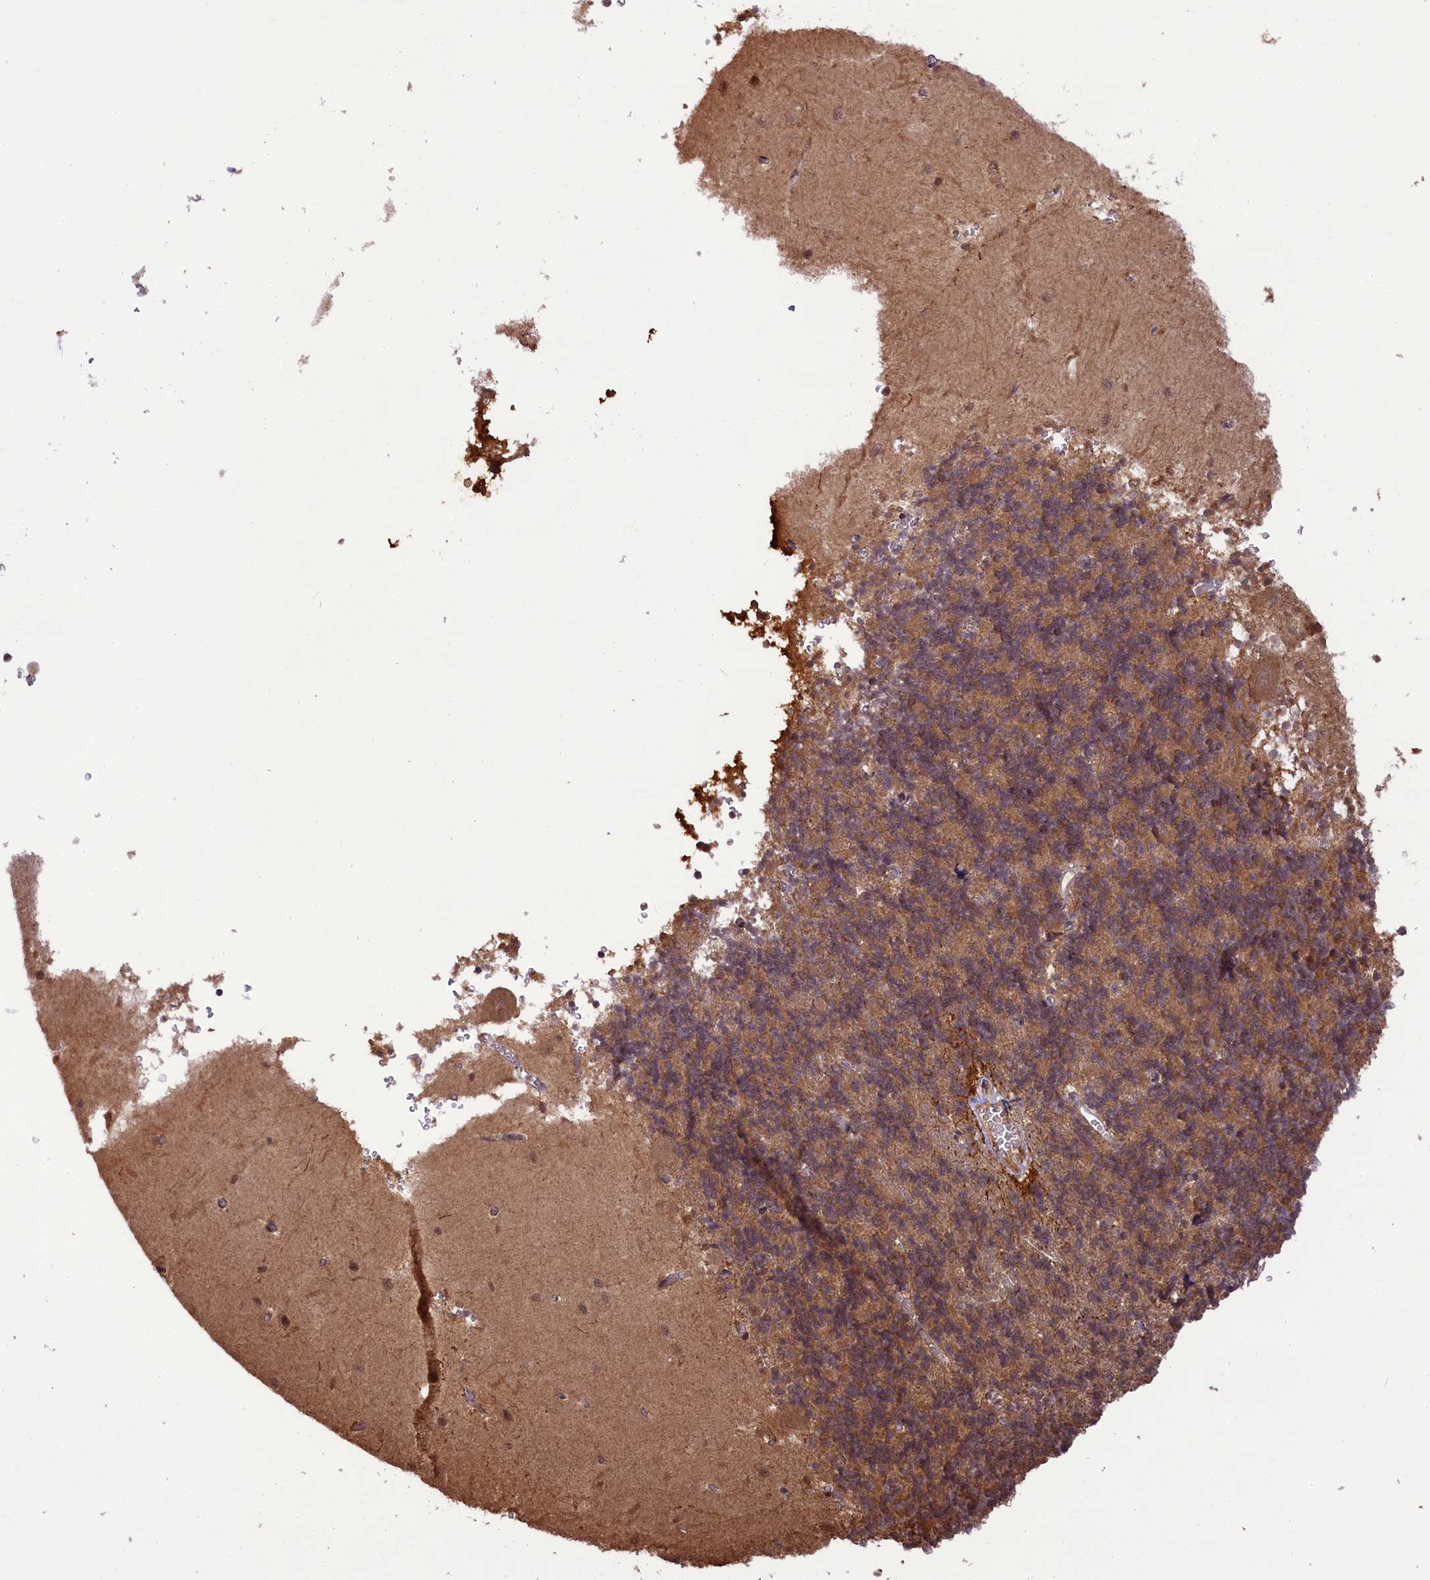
{"staining": {"intensity": "moderate", "quantity": ">75%", "location": "cytoplasmic/membranous"}, "tissue": "cerebellum", "cell_type": "Cells in granular layer", "image_type": "normal", "snomed": [{"axis": "morphology", "description": "Normal tissue, NOS"}, {"axis": "topography", "description": "Cerebellum"}], "caption": "The photomicrograph demonstrates immunohistochemical staining of benign cerebellum. There is moderate cytoplasmic/membranous staining is seen in approximately >75% of cells in granular layer. The staining was performed using DAB (3,3'-diaminobenzidine) to visualize the protein expression in brown, while the nuclei were stained in blue with hematoxylin (Magnification: 20x).", "gene": "CARD8", "patient": {"sex": "male", "age": 37}}